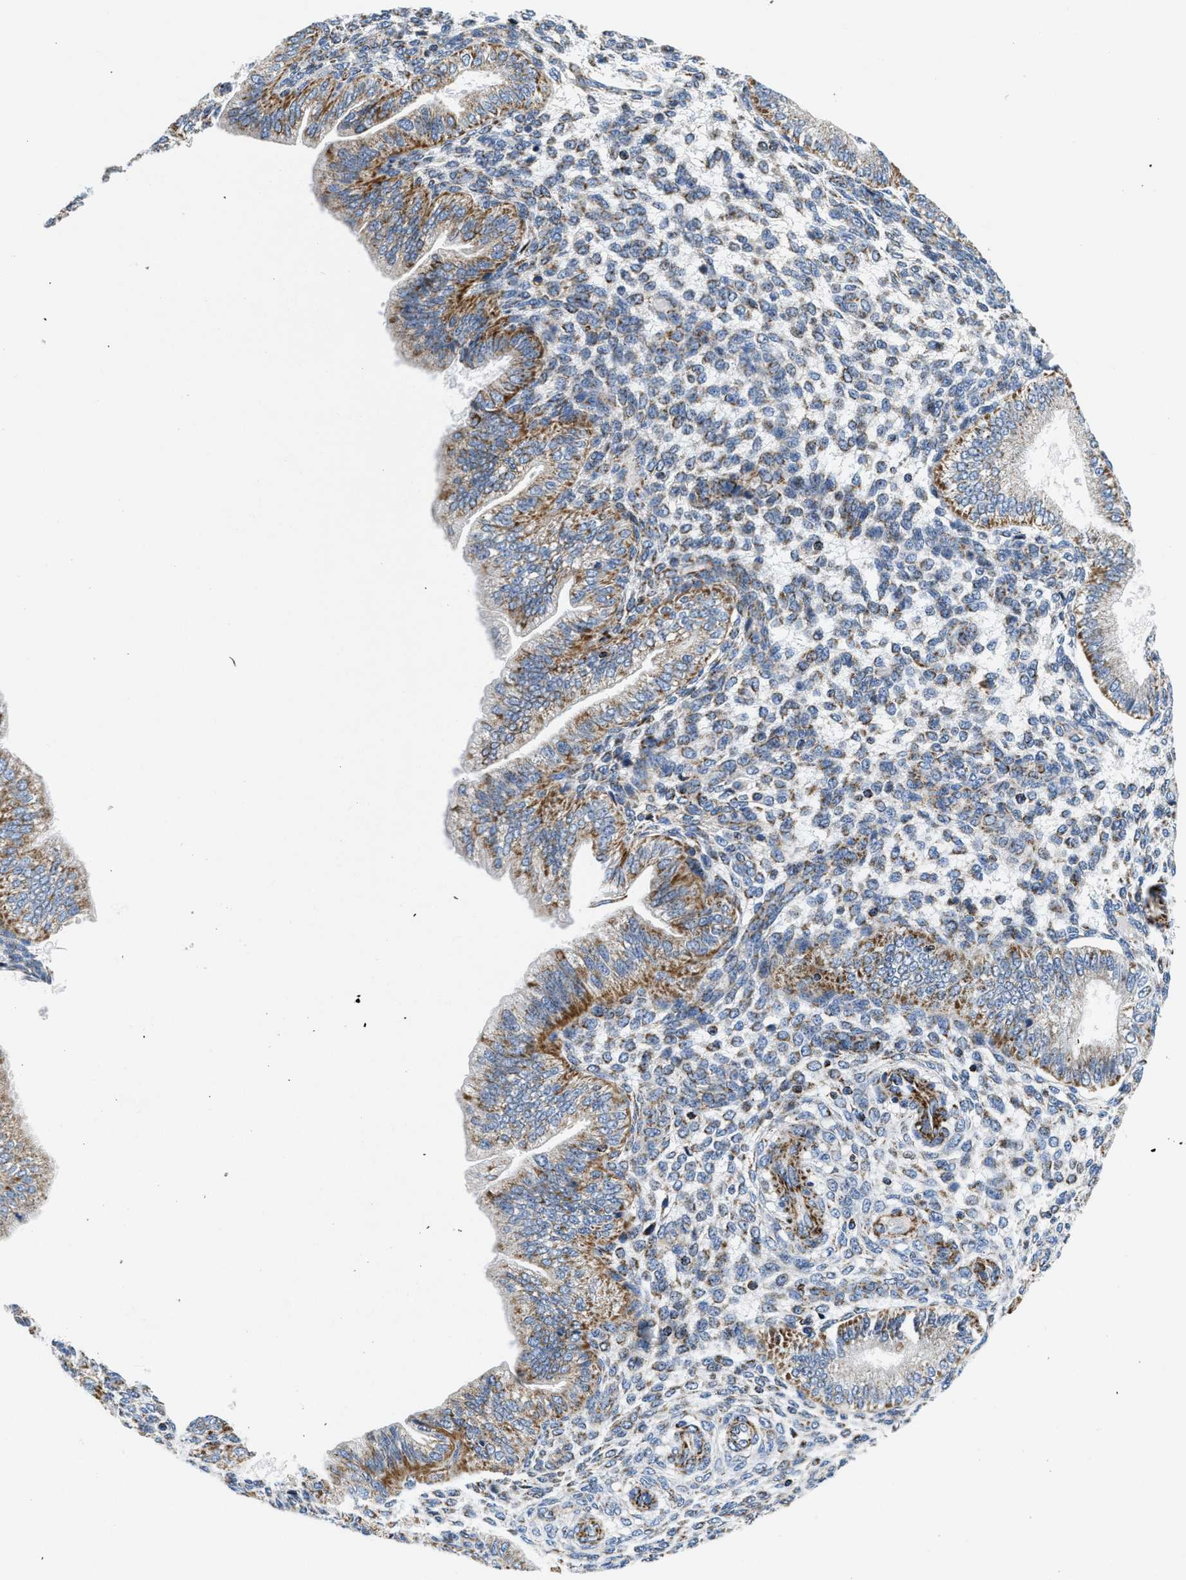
{"staining": {"intensity": "moderate", "quantity": "<25%", "location": "cytoplasmic/membranous"}, "tissue": "endometrium", "cell_type": "Cells in endometrial stroma", "image_type": "normal", "snomed": [{"axis": "morphology", "description": "Normal tissue, NOS"}, {"axis": "topography", "description": "Endometrium"}], "caption": "Brown immunohistochemical staining in normal endometrium shows moderate cytoplasmic/membranous expression in approximately <25% of cells in endometrial stroma.", "gene": "SFXN1", "patient": {"sex": "female", "age": 39}}